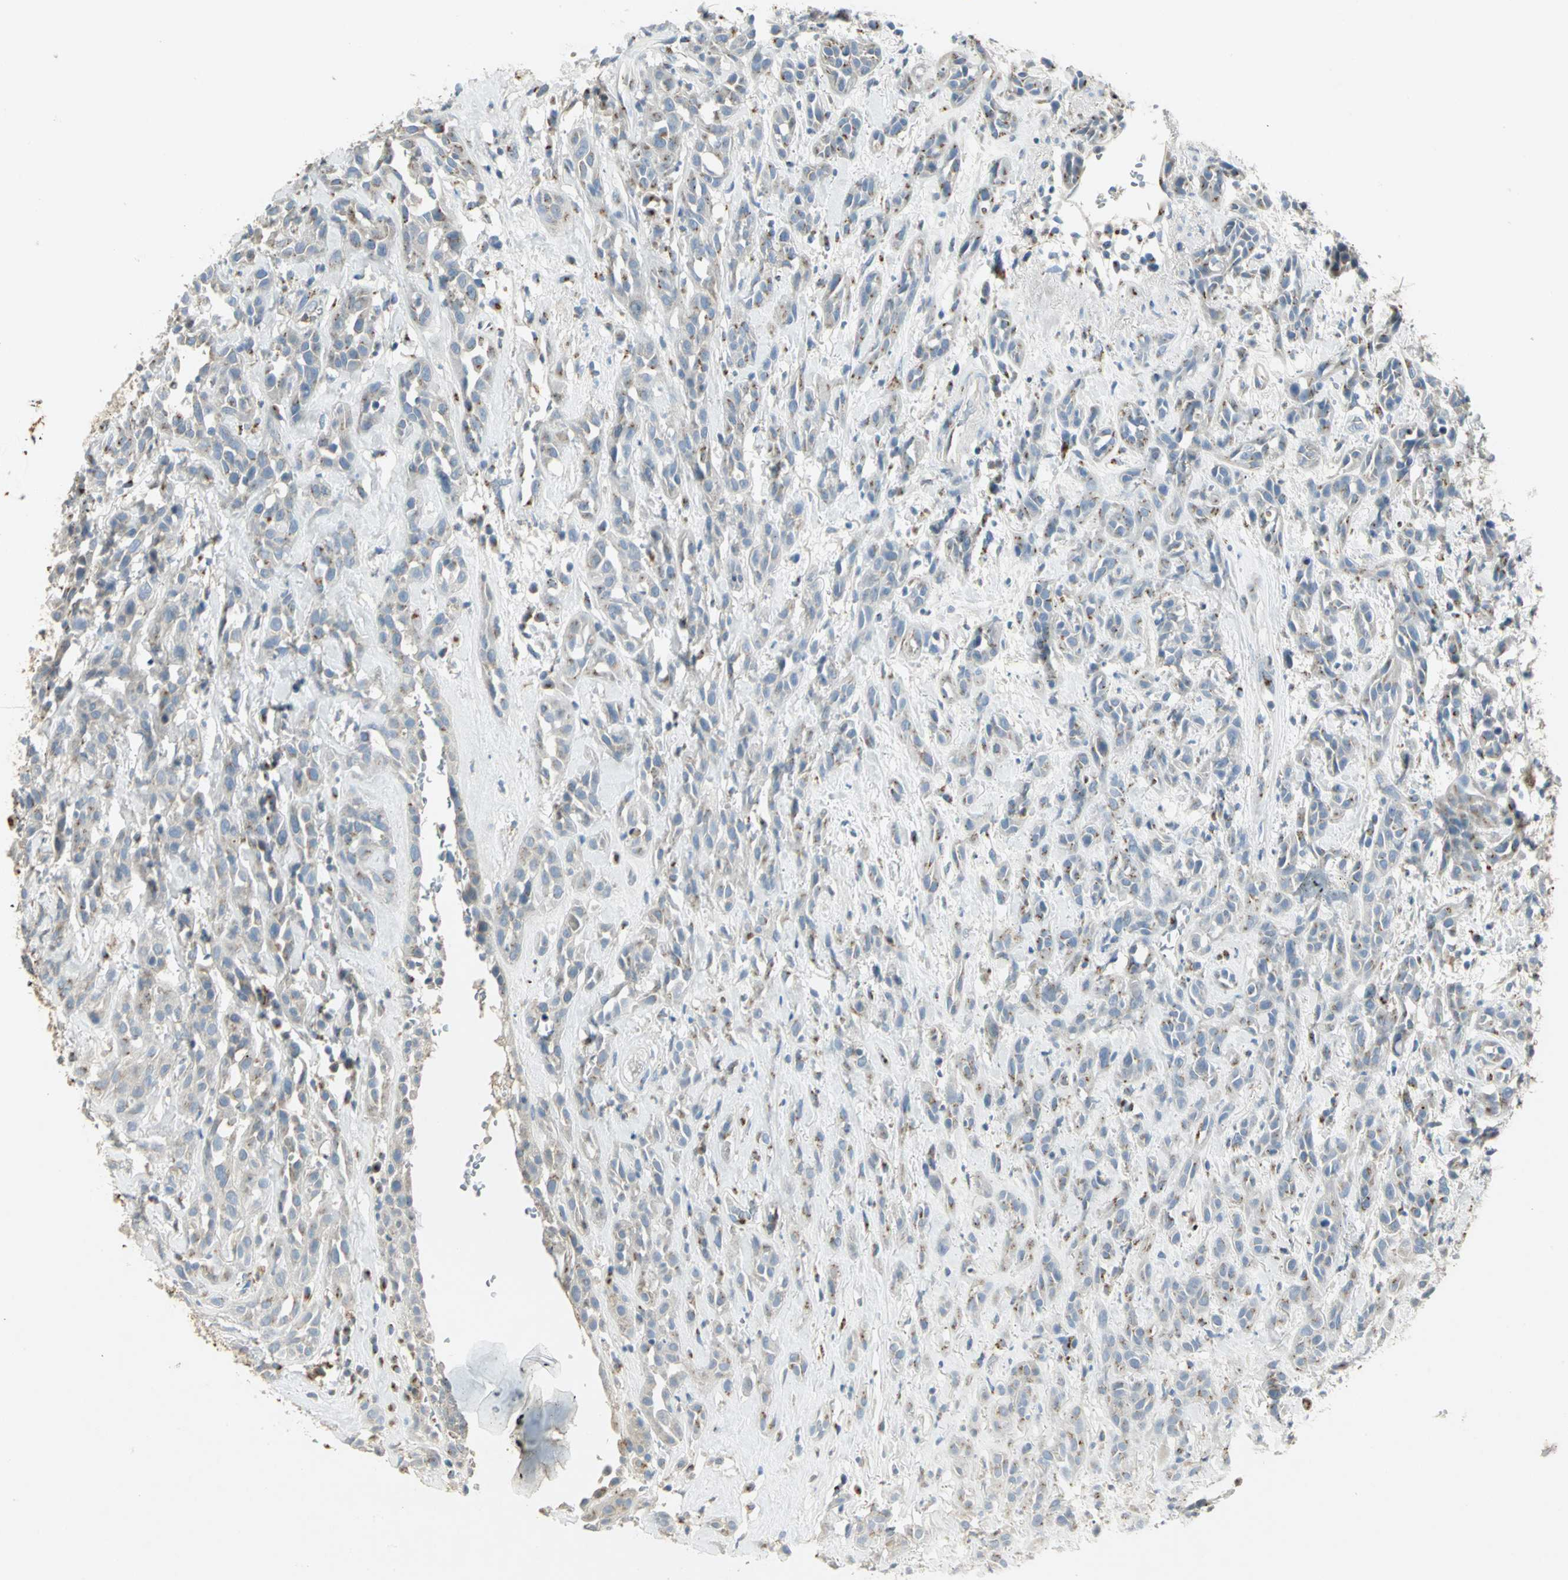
{"staining": {"intensity": "weak", "quantity": "<25%", "location": "cytoplasmic/membranous"}, "tissue": "head and neck cancer", "cell_type": "Tumor cells", "image_type": "cancer", "snomed": [{"axis": "morphology", "description": "Squamous cell carcinoma, NOS"}, {"axis": "topography", "description": "Head-Neck"}], "caption": "This histopathology image is of head and neck cancer stained with immunohistochemistry to label a protein in brown with the nuclei are counter-stained blue. There is no staining in tumor cells.", "gene": "TM9SF2", "patient": {"sex": "male", "age": 62}}